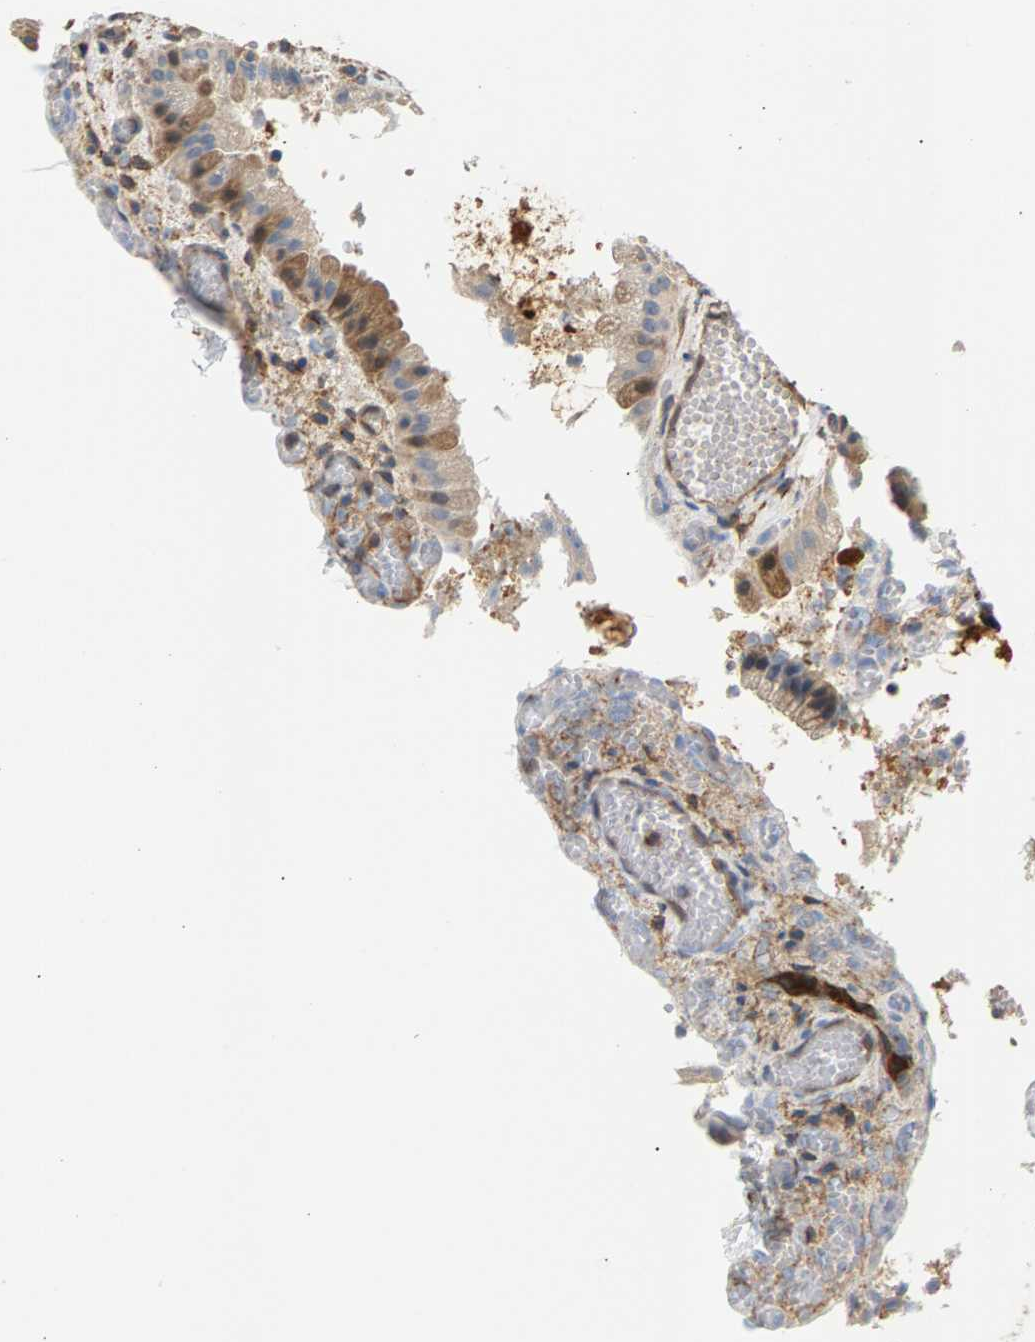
{"staining": {"intensity": "moderate", "quantity": "<25%", "location": "cytoplasmic/membranous"}, "tissue": "gallbladder", "cell_type": "Glandular cells", "image_type": "normal", "snomed": [{"axis": "morphology", "description": "Normal tissue, NOS"}, {"axis": "topography", "description": "Gallbladder"}], "caption": "A brown stain highlights moderate cytoplasmic/membranous staining of a protein in glandular cells of normal gallbladder. (DAB (3,3'-diaminobenzidine) IHC, brown staining for protein, blue staining for nuclei).", "gene": "KRTAP27", "patient": {"sex": "male", "age": 49}}